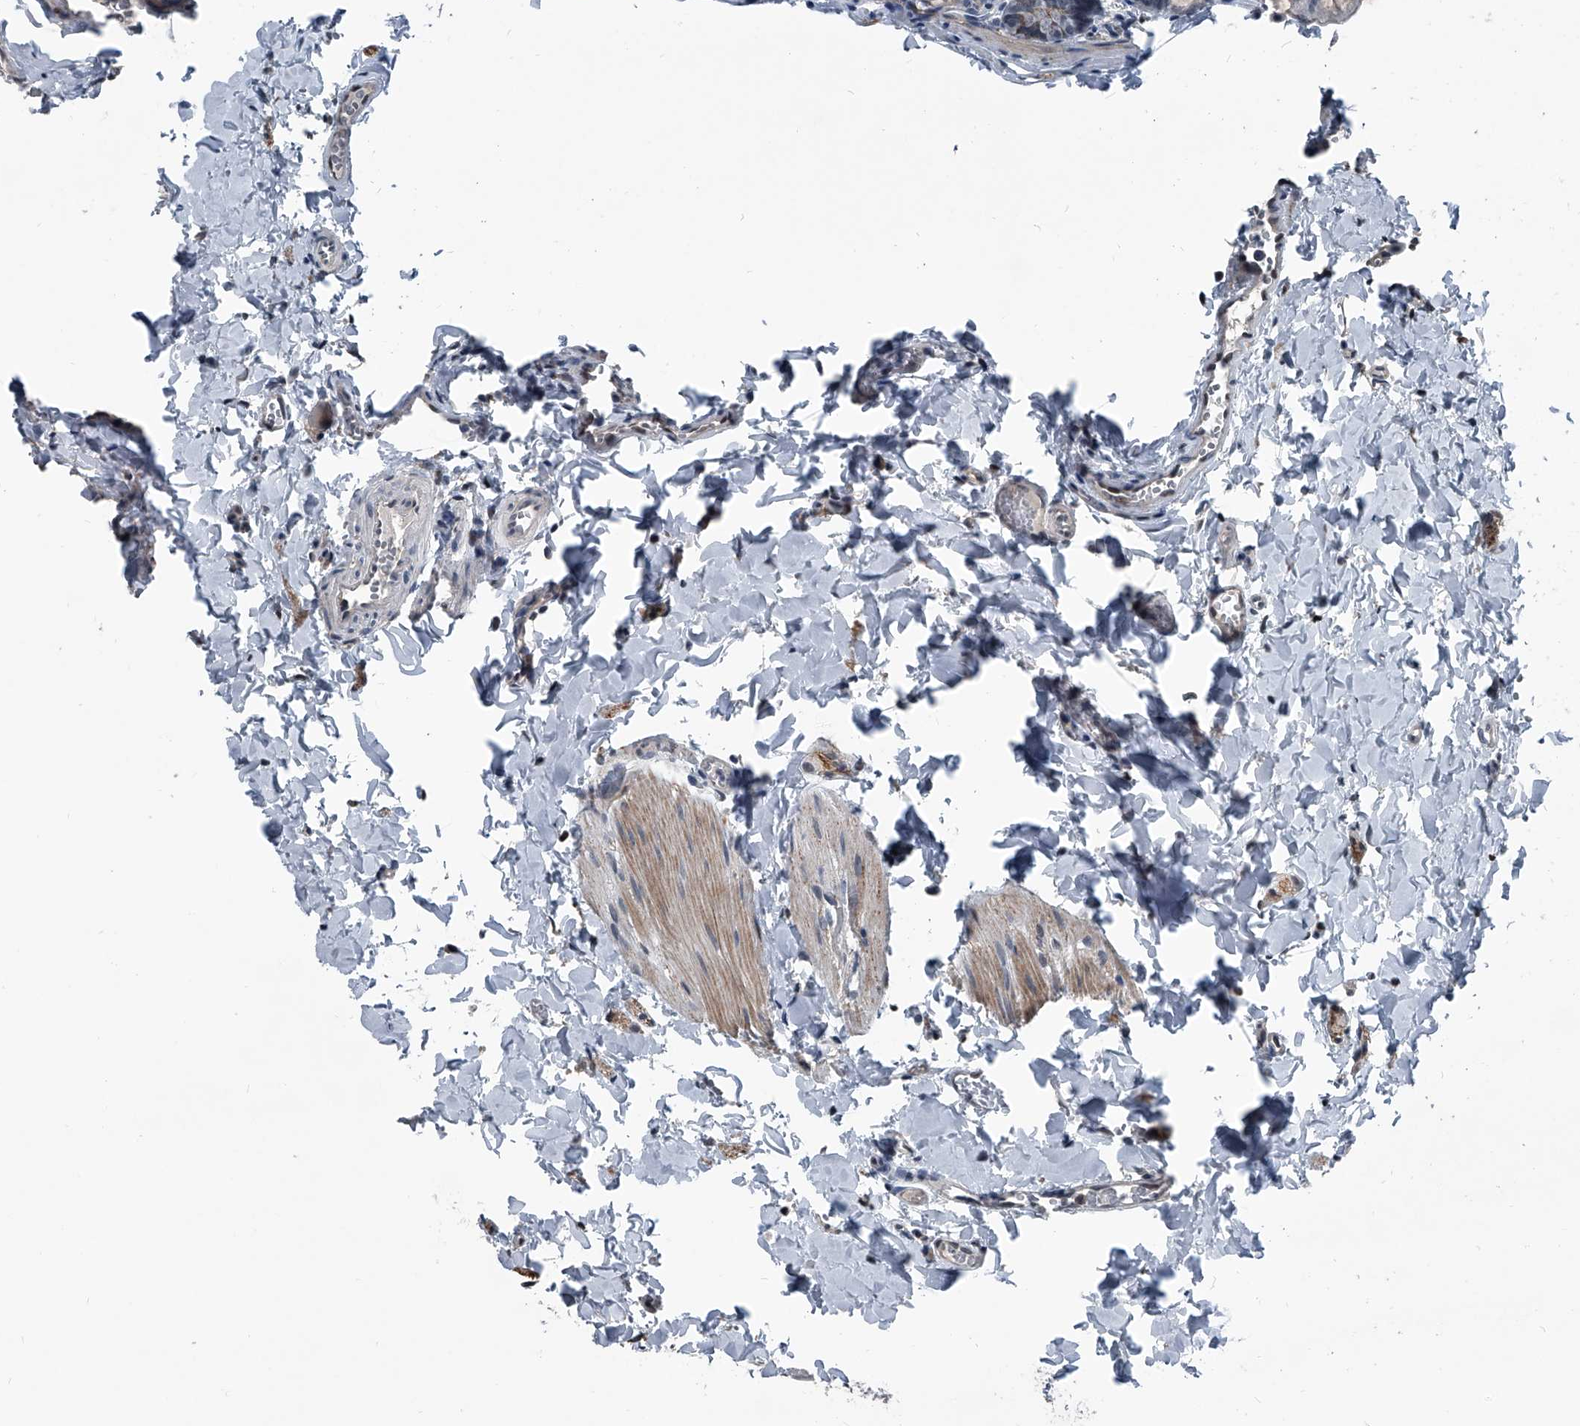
{"staining": {"intensity": "weak", "quantity": "<25%", "location": "cytoplasmic/membranous"}, "tissue": "small intestine", "cell_type": "Glandular cells", "image_type": "normal", "snomed": [{"axis": "morphology", "description": "Normal tissue, NOS"}, {"axis": "topography", "description": "Small intestine"}], "caption": "The immunohistochemistry (IHC) image has no significant expression in glandular cells of small intestine.", "gene": "MEN1", "patient": {"sex": "male", "age": 7}}